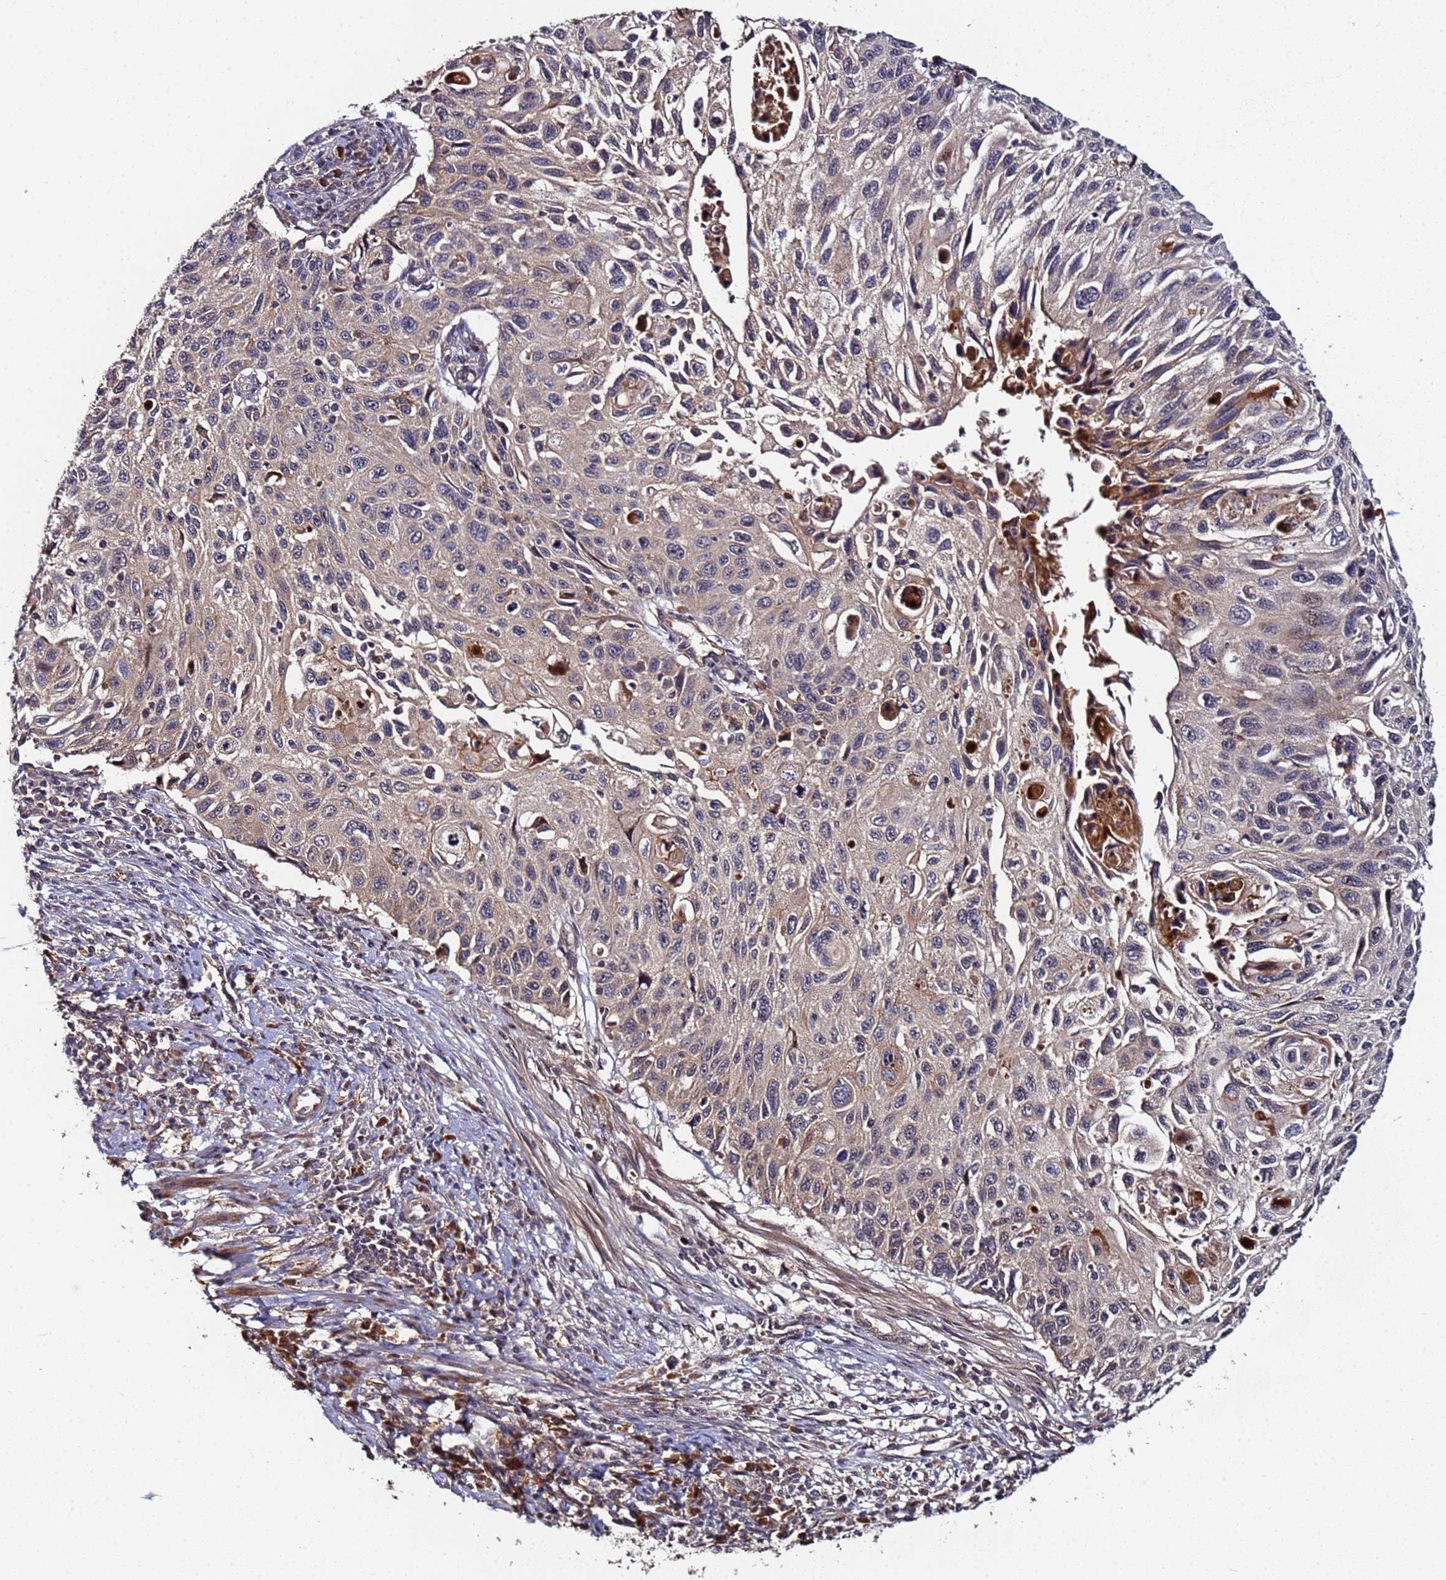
{"staining": {"intensity": "weak", "quantity": "<25%", "location": "cytoplasmic/membranous,nuclear"}, "tissue": "cervical cancer", "cell_type": "Tumor cells", "image_type": "cancer", "snomed": [{"axis": "morphology", "description": "Squamous cell carcinoma, NOS"}, {"axis": "topography", "description": "Cervix"}], "caption": "High power microscopy micrograph of an immunohistochemistry (IHC) photomicrograph of squamous cell carcinoma (cervical), revealing no significant expression in tumor cells.", "gene": "OSER1", "patient": {"sex": "female", "age": 70}}